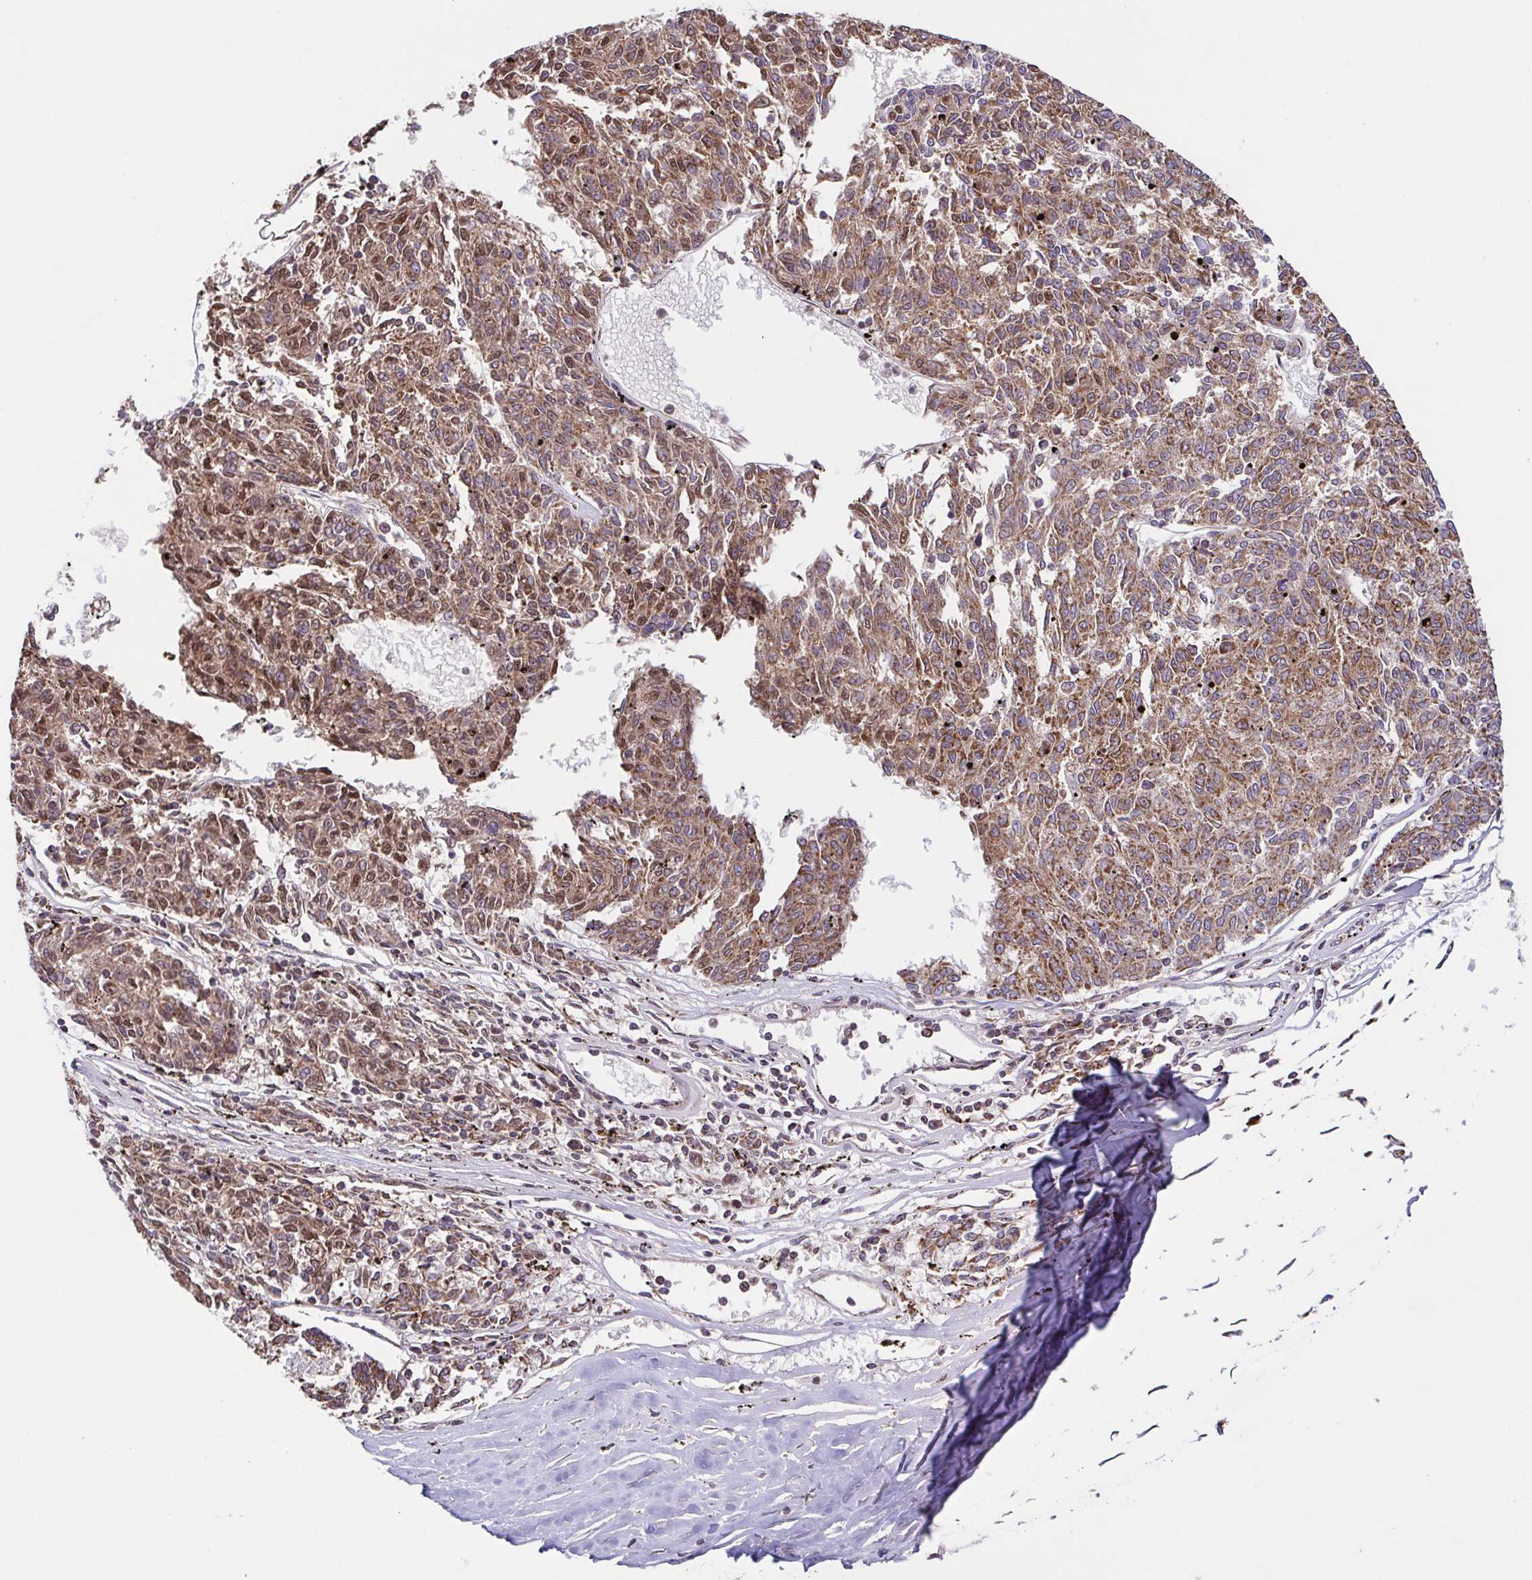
{"staining": {"intensity": "moderate", "quantity": ">75%", "location": "cytoplasmic/membranous,nuclear"}, "tissue": "melanoma", "cell_type": "Tumor cells", "image_type": "cancer", "snomed": [{"axis": "morphology", "description": "Malignant melanoma, NOS"}, {"axis": "topography", "description": "Skin"}], "caption": "A brown stain labels moderate cytoplasmic/membranous and nuclear staining of a protein in human melanoma tumor cells.", "gene": "DIP2B", "patient": {"sex": "female", "age": 72}}